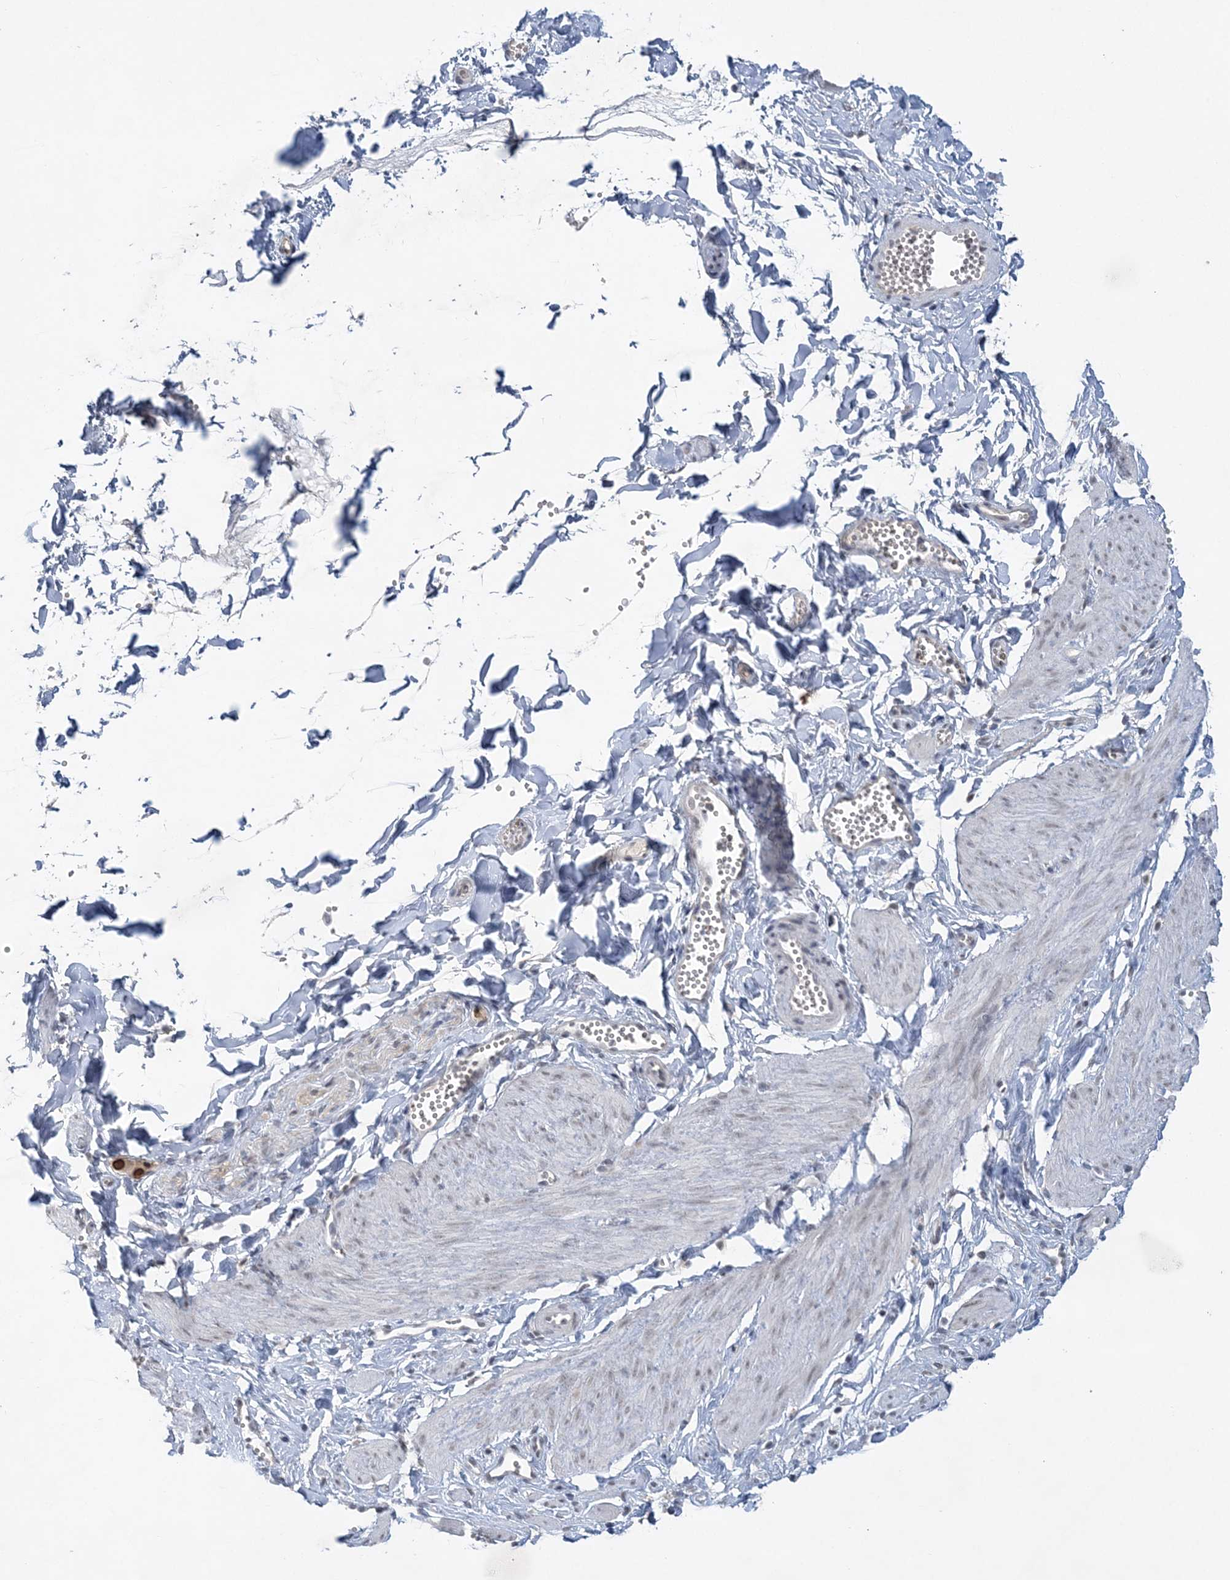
{"staining": {"intensity": "negative", "quantity": "none", "location": "none"}, "tissue": "adipose tissue", "cell_type": "Adipocytes", "image_type": "normal", "snomed": [{"axis": "morphology", "description": "Normal tissue, NOS"}, {"axis": "topography", "description": "Gallbladder"}, {"axis": "topography", "description": "Peripheral nerve tissue"}], "caption": "High magnification brightfield microscopy of benign adipose tissue stained with DAB (brown) and counterstained with hematoxylin (blue): adipocytes show no significant expression. (Stains: DAB (3,3'-diaminobenzidine) IHC with hematoxylin counter stain, Microscopy: brightfield microscopy at high magnification).", "gene": "KMT2D", "patient": {"sex": "male", "age": 38}}